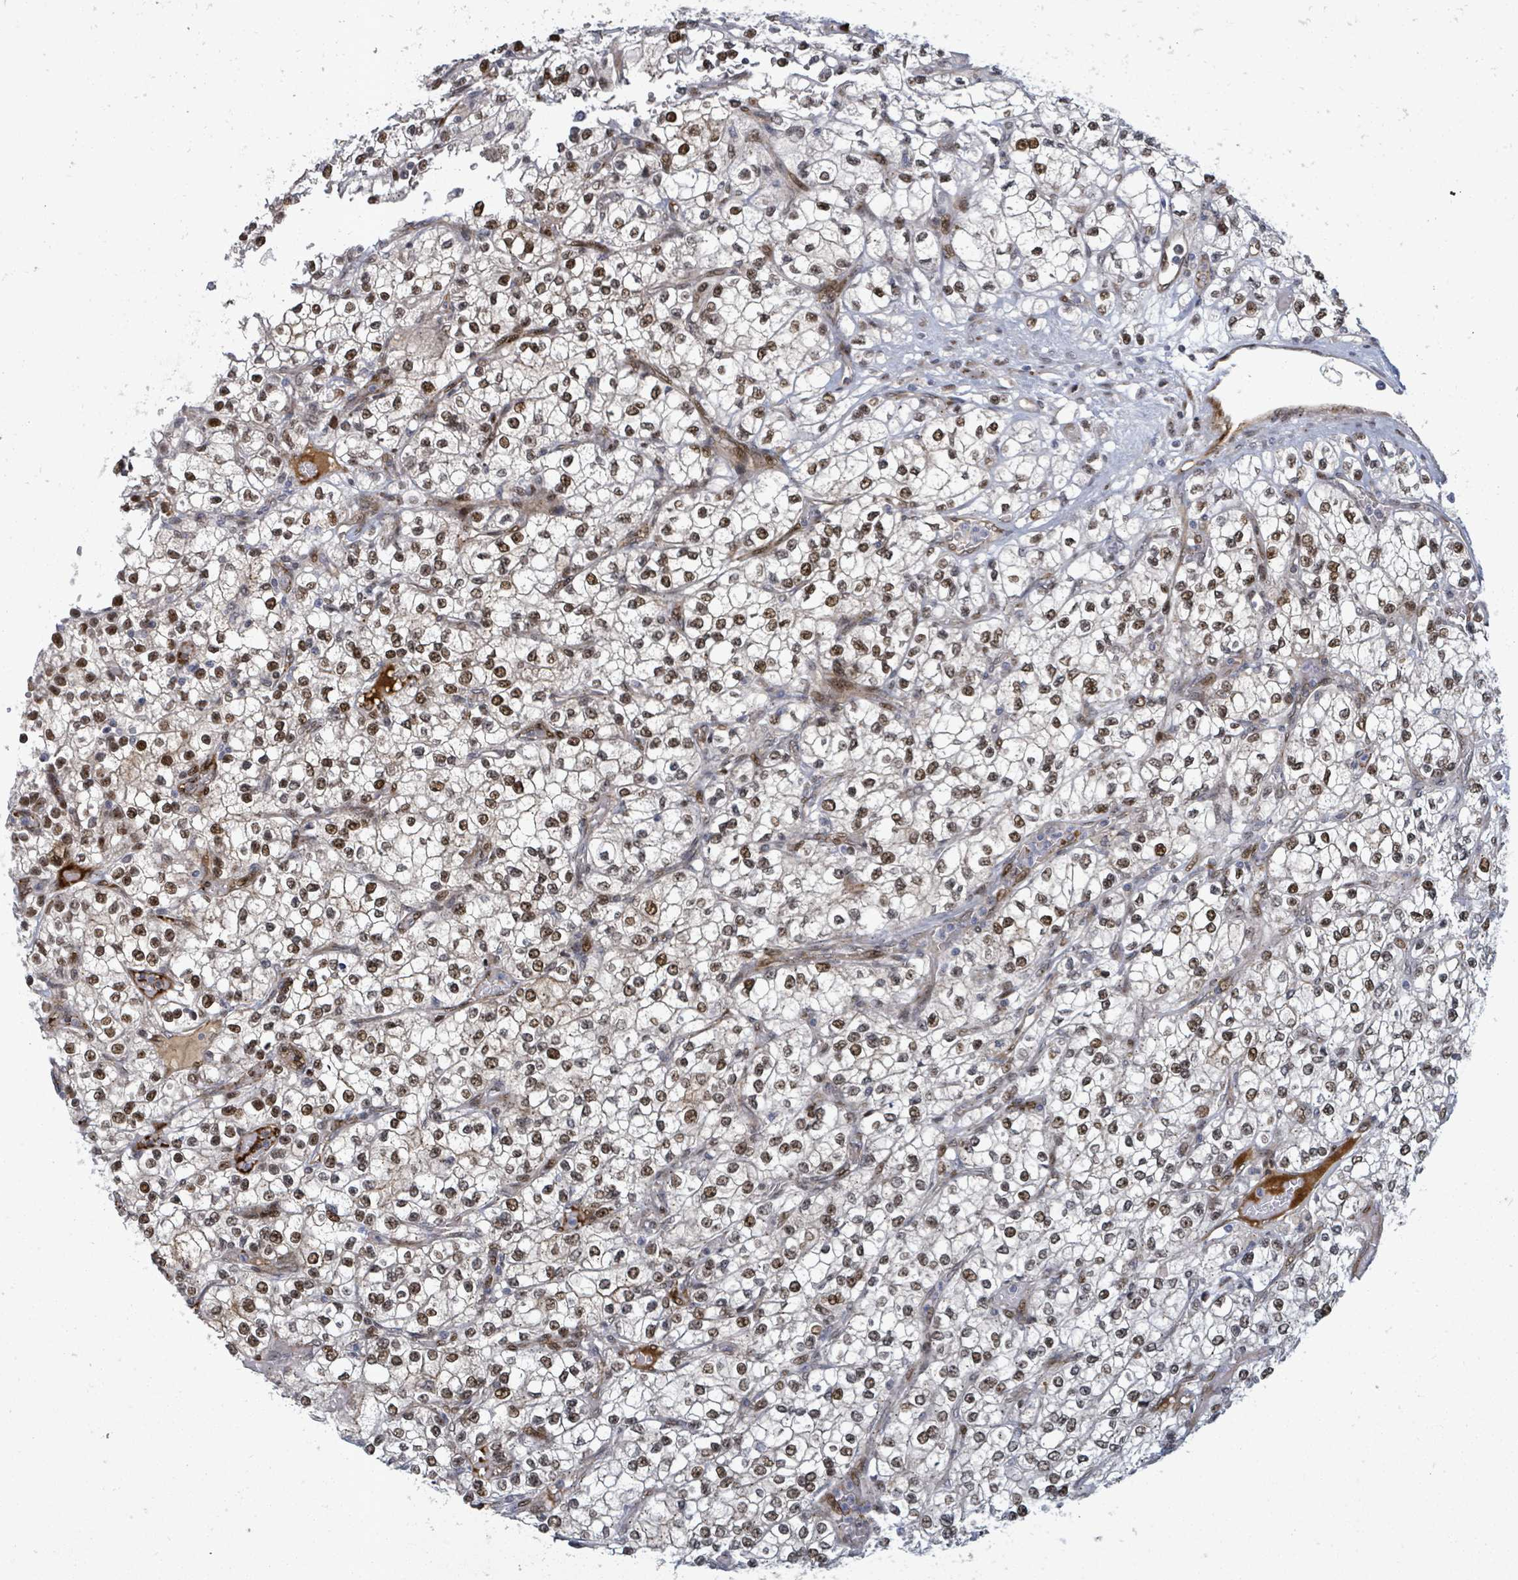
{"staining": {"intensity": "moderate", "quantity": ">75%", "location": "nuclear"}, "tissue": "renal cancer", "cell_type": "Tumor cells", "image_type": "cancer", "snomed": [{"axis": "morphology", "description": "Adenocarcinoma, NOS"}, {"axis": "topography", "description": "Kidney"}], "caption": "Immunohistochemistry (IHC) micrograph of neoplastic tissue: human renal adenocarcinoma stained using immunohistochemistry (IHC) shows medium levels of moderate protein expression localized specifically in the nuclear of tumor cells, appearing as a nuclear brown color.", "gene": "TUSC1", "patient": {"sex": "male", "age": 80}}